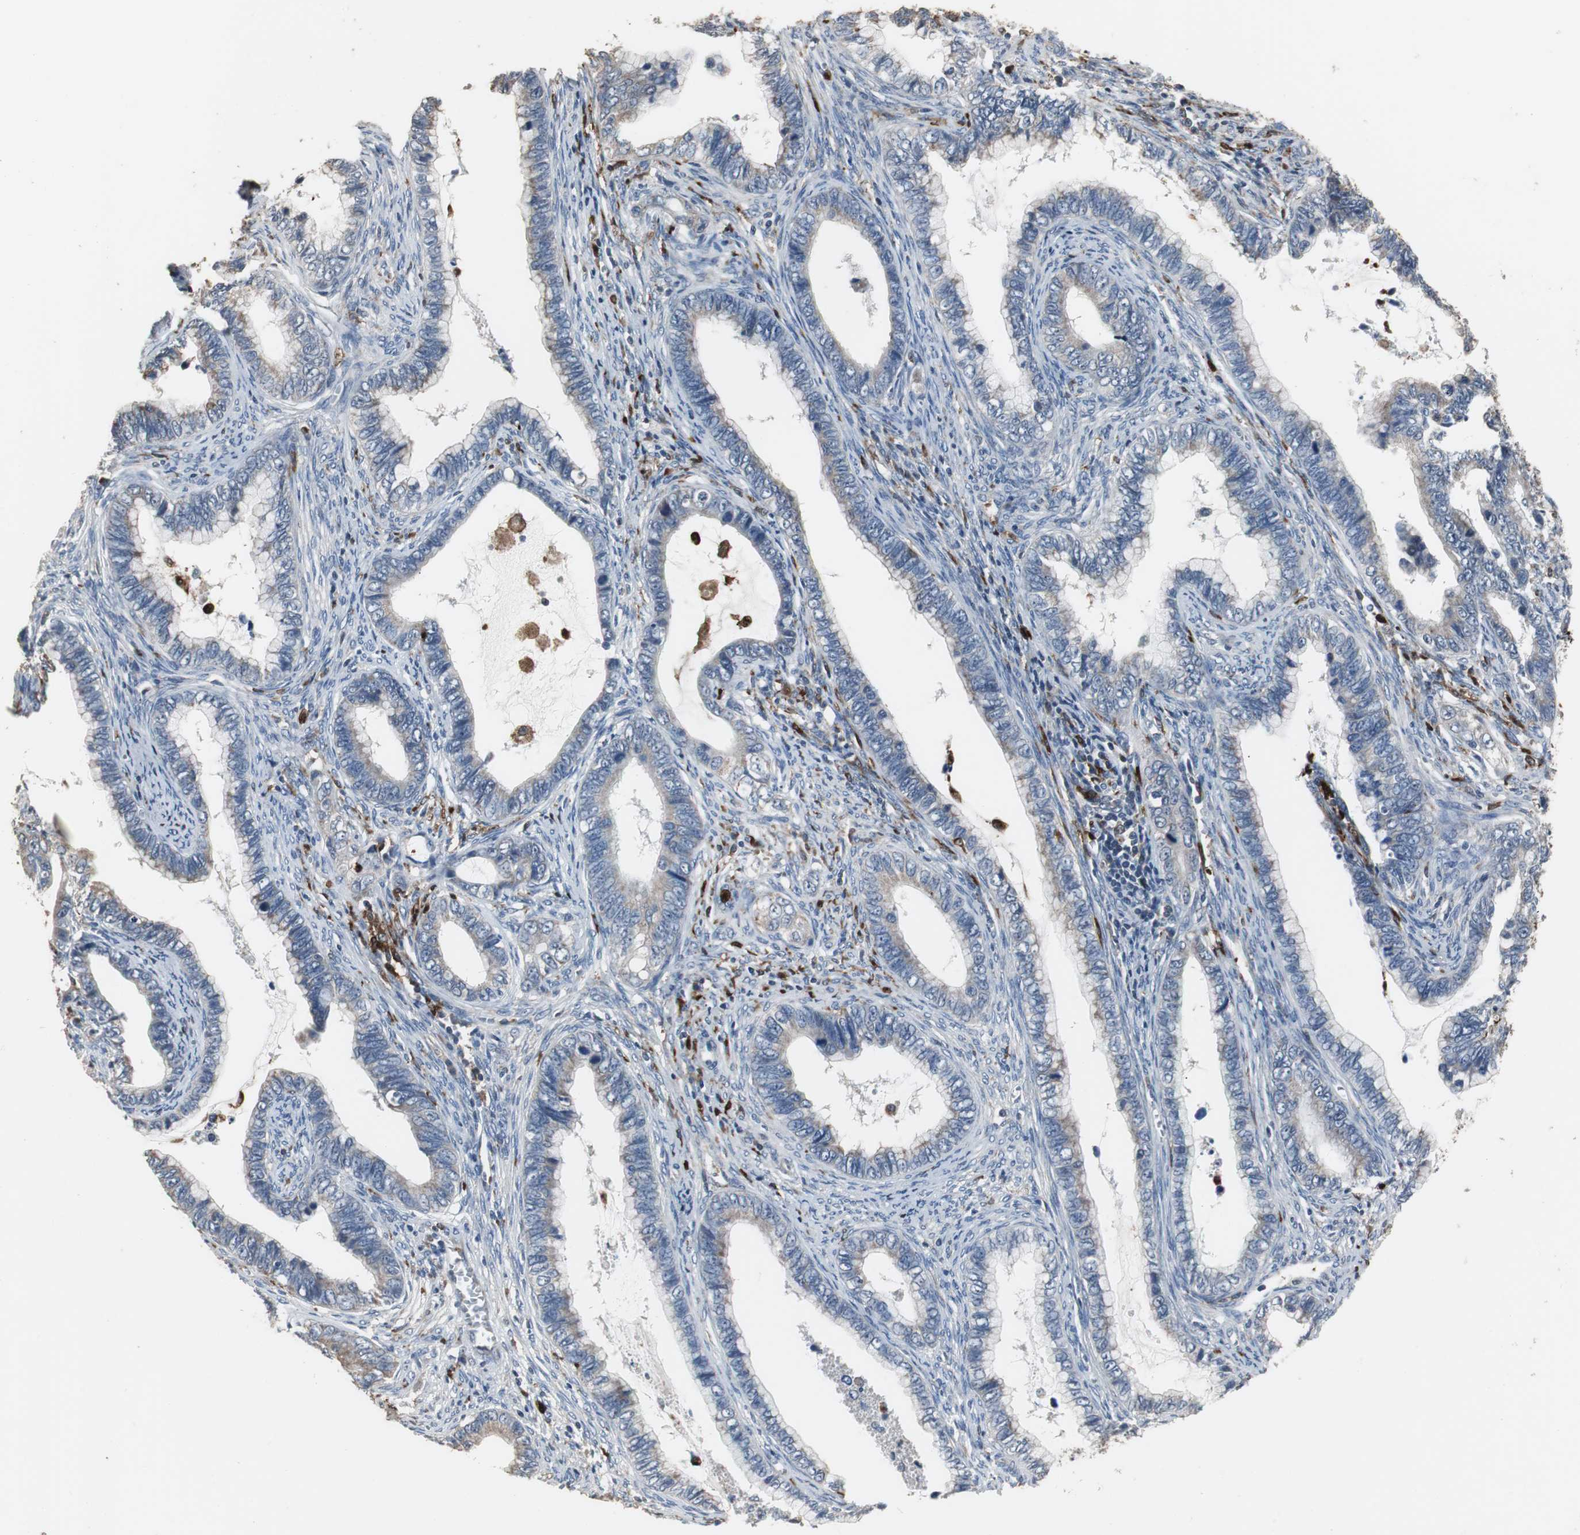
{"staining": {"intensity": "weak", "quantity": "<25%", "location": "cytoplasmic/membranous"}, "tissue": "cervical cancer", "cell_type": "Tumor cells", "image_type": "cancer", "snomed": [{"axis": "morphology", "description": "Adenocarcinoma, NOS"}, {"axis": "topography", "description": "Cervix"}], "caption": "High magnification brightfield microscopy of adenocarcinoma (cervical) stained with DAB (3,3'-diaminobenzidine) (brown) and counterstained with hematoxylin (blue): tumor cells show no significant staining.", "gene": "NCF2", "patient": {"sex": "female", "age": 44}}